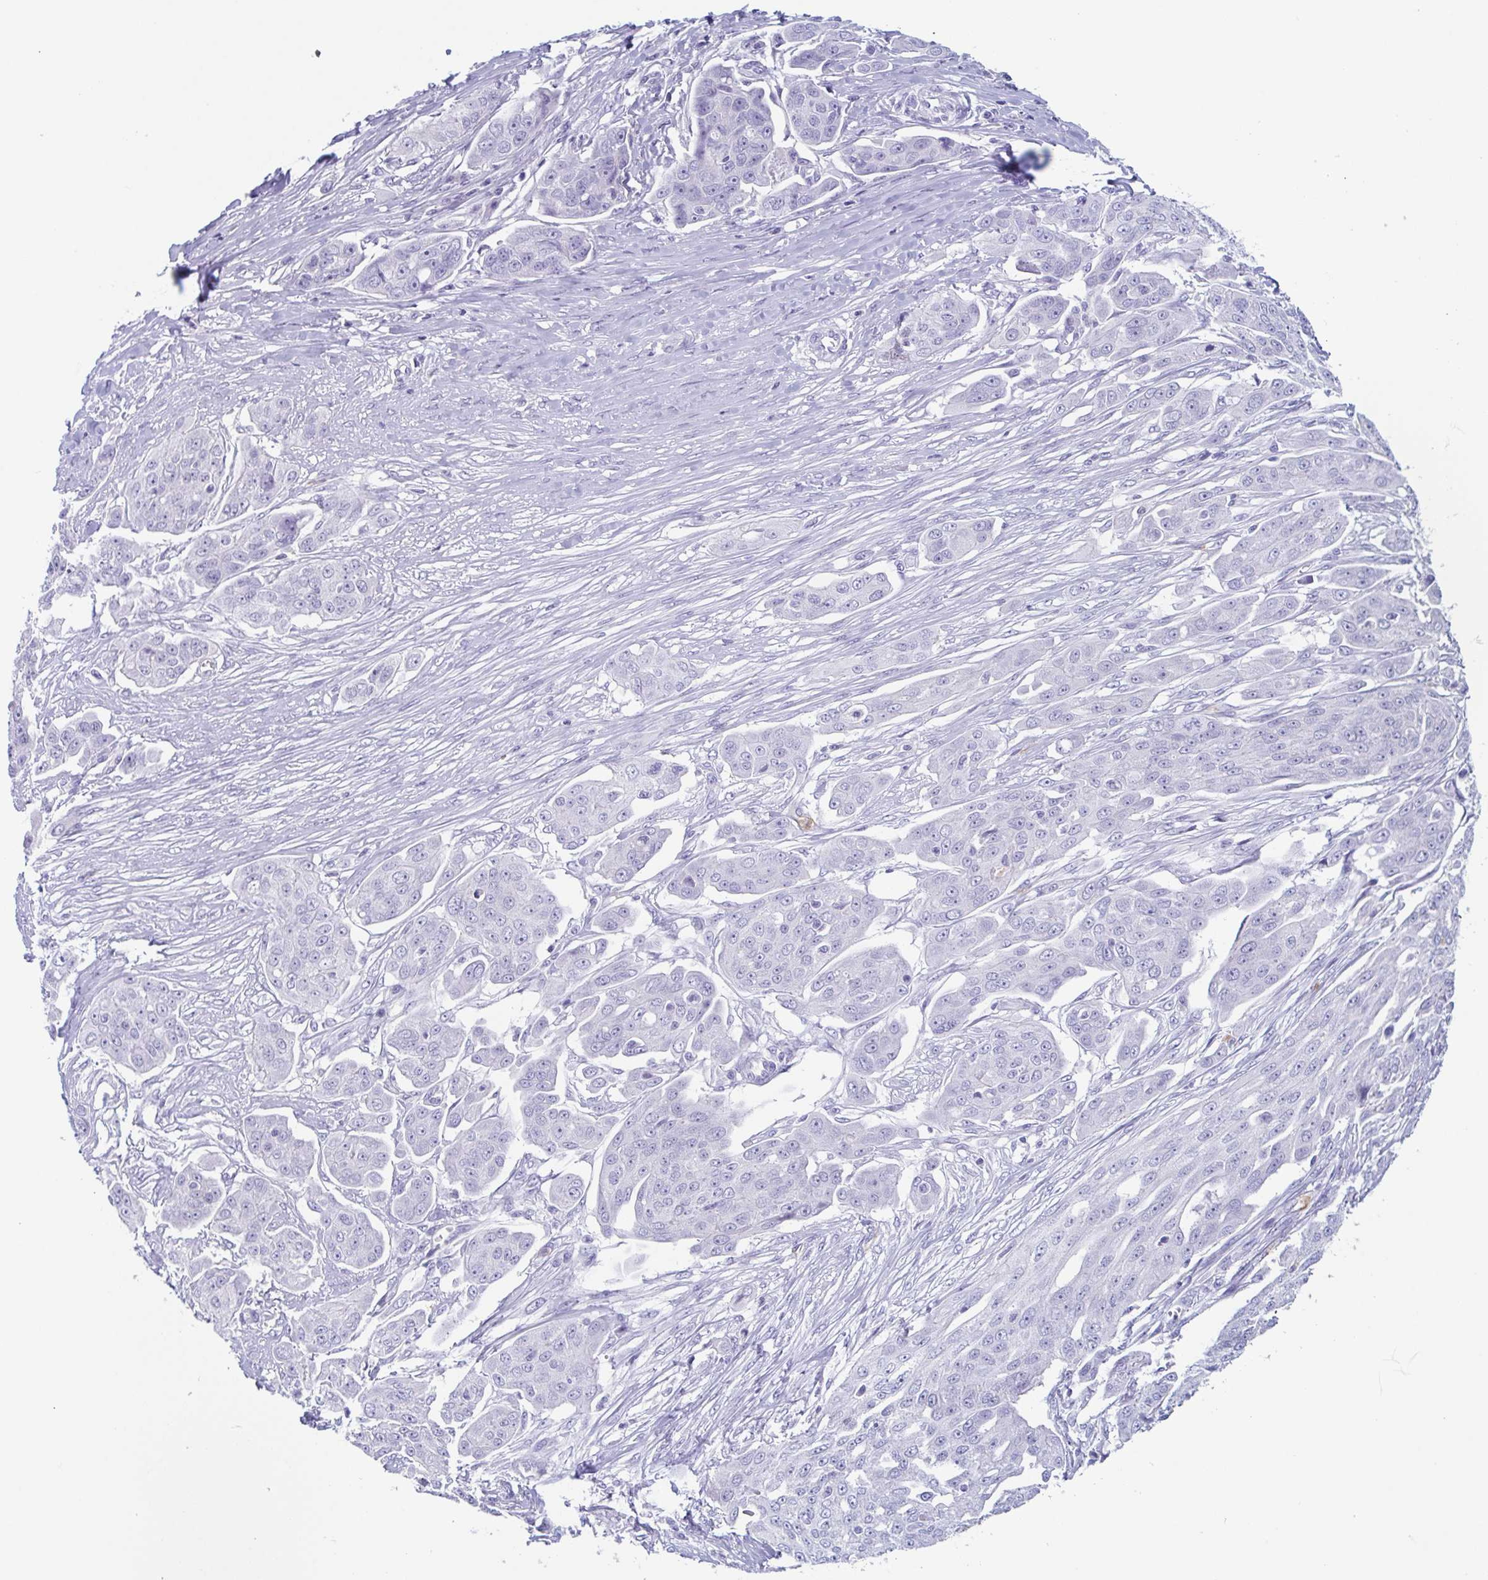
{"staining": {"intensity": "negative", "quantity": "none", "location": "none"}, "tissue": "ovarian cancer", "cell_type": "Tumor cells", "image_type": "cancer", "snomed": [{"axis": "morphology", "description": "Carcinoma, endometroid"}, {"axis": "topography", "description": "Ovary"}], "caption": "This is an immunohistochemistry photomicrograph of human ovarian endometroid carcinoma. There is no expression in tumor cells.", "gene": "LYRM2", "patient": {"sex": "female", "age": 70}}